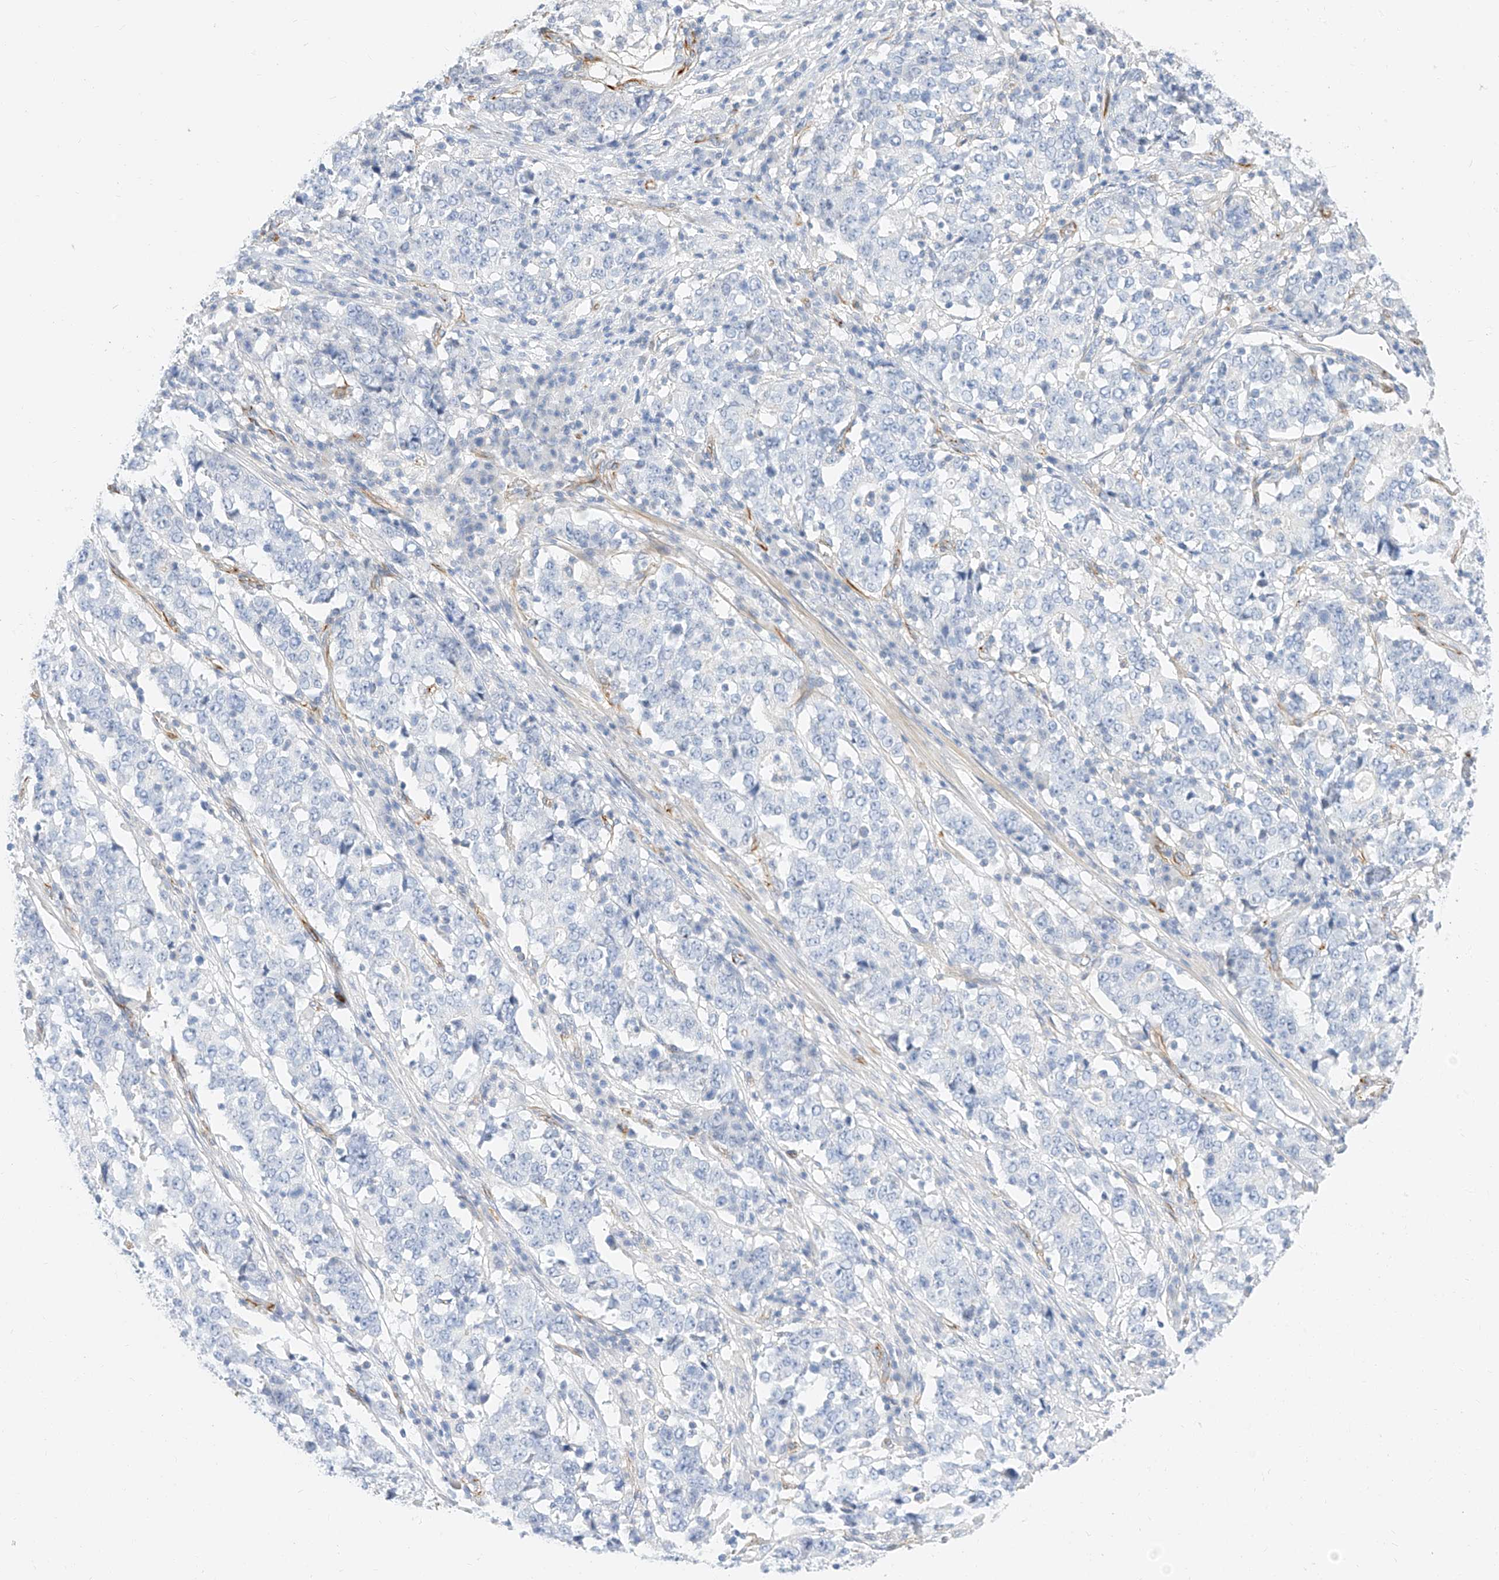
{"staining": {"intensity": "negative", "quantity": "none", "location": "none"}, "tissue": "stomach cancer", "cell_type": "Tumor cells", "image_type": "cancer", "snomed": [{"axis": "morphology", "description": "Adenocarcinoma, NOS"}, {"axis": "topography", "description": "Stomach"}], "caption": "The micrograph reveals no significant positivity in tumor cells of stomach adenocarcinoma.", "gene": "CDCP2", "patient": {"sex": "male", "age": 59}}